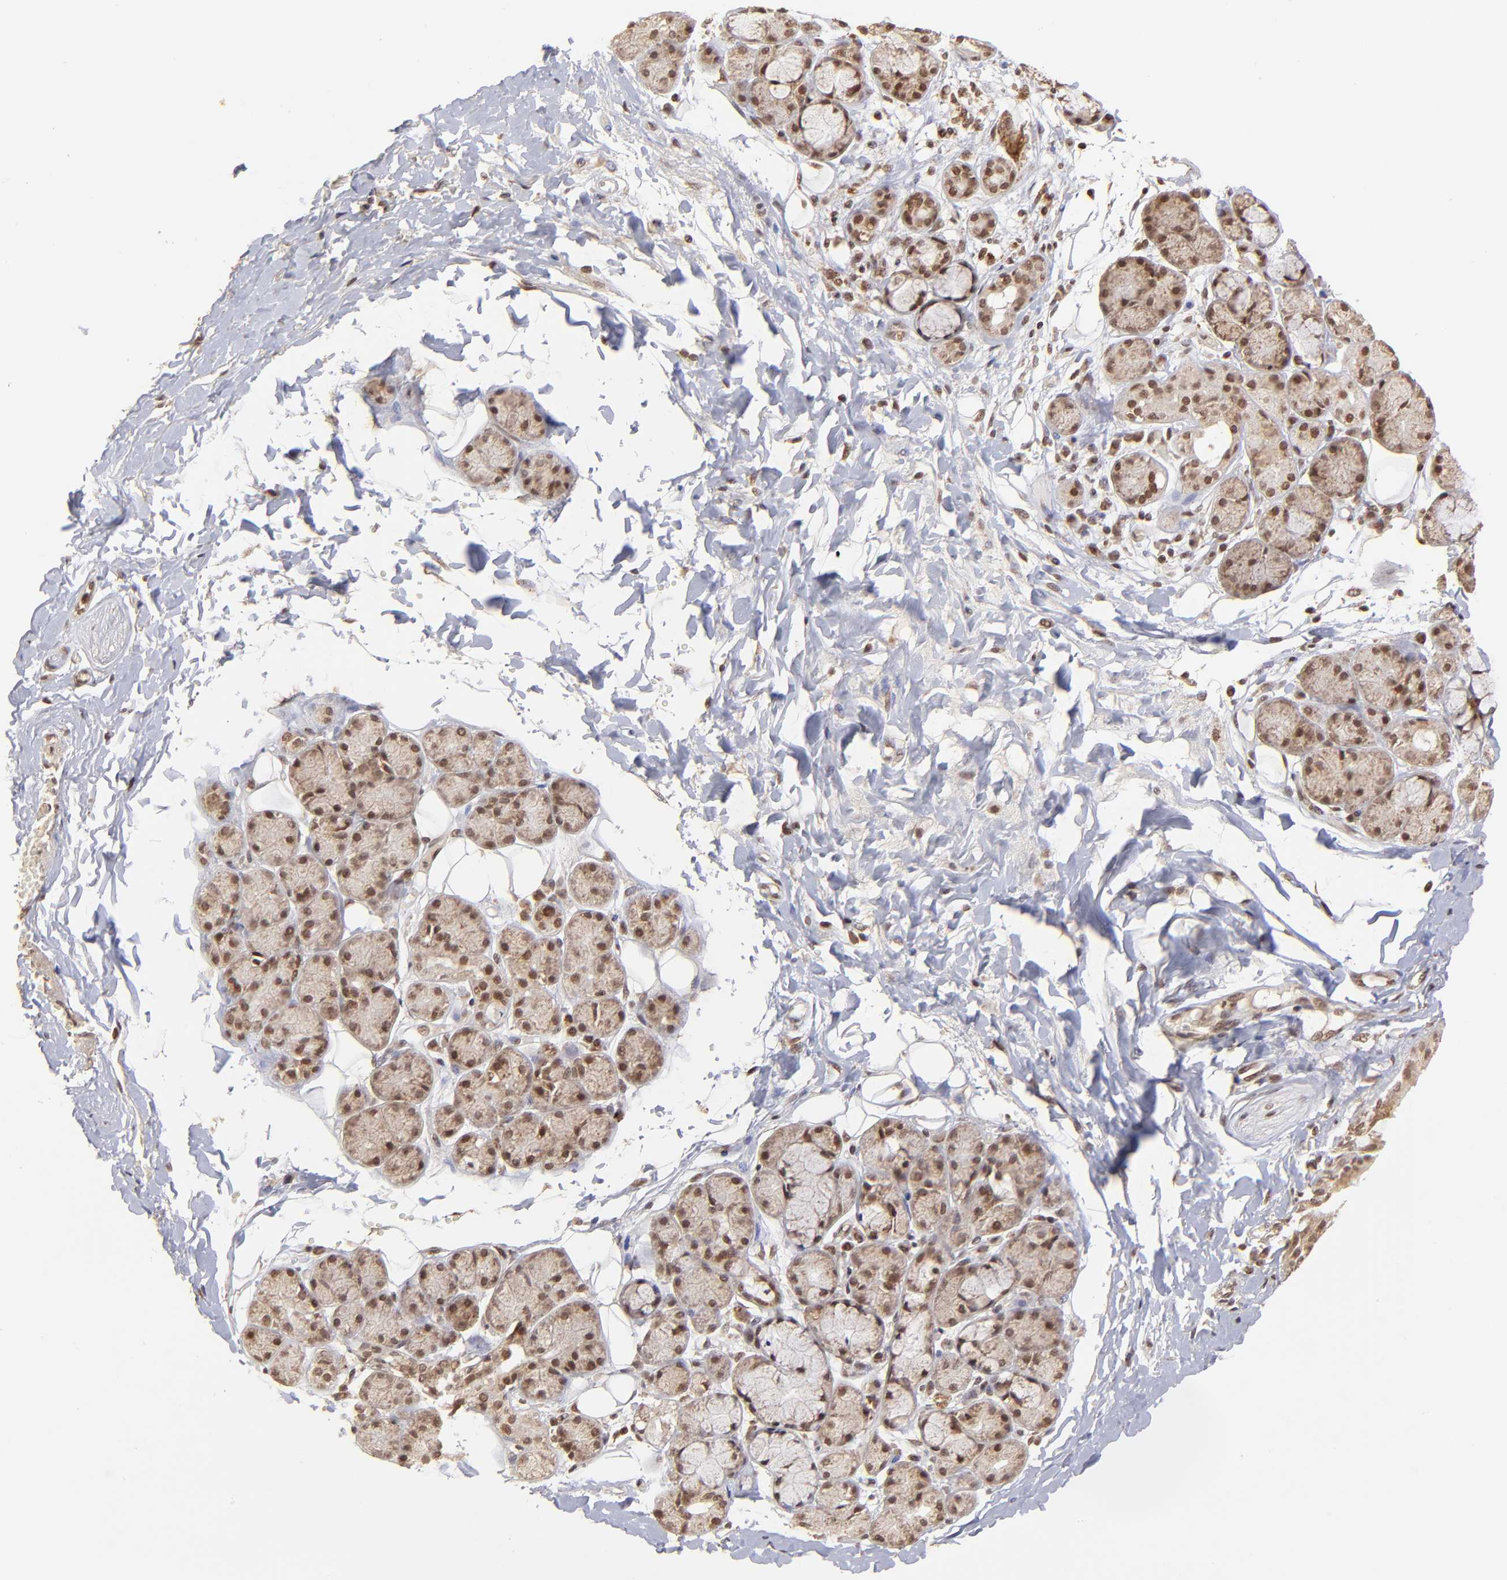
{"staining": {"intensity": "weak", "quantity": "25%-75%", "location": "cytoplasmic/membranous,nuclear"}, "tissue": "salivary gland", "cell_type": "Glandular cells", "image_type": "normal", "snomed": [{"axis": "morphology", "description": "Normal tissue, NOS"}, {"axis": "topography", "description": "Skeletal muscle"}, {"axis": "topography", "description": "Oral tissue"}, {"axis": "topography", "description": "Salivary gland"}, {"axis": "topography", "description": "Peripheral nerve tissue"}], "caption": "Salivary gland stained with immunohistochemistry shows weak cytoplasmic/membranous,nuclear positivity in about 25%-75% of glandular cells.", "gene": "MED15", "patient": {"sex": "male", "age": 54}}